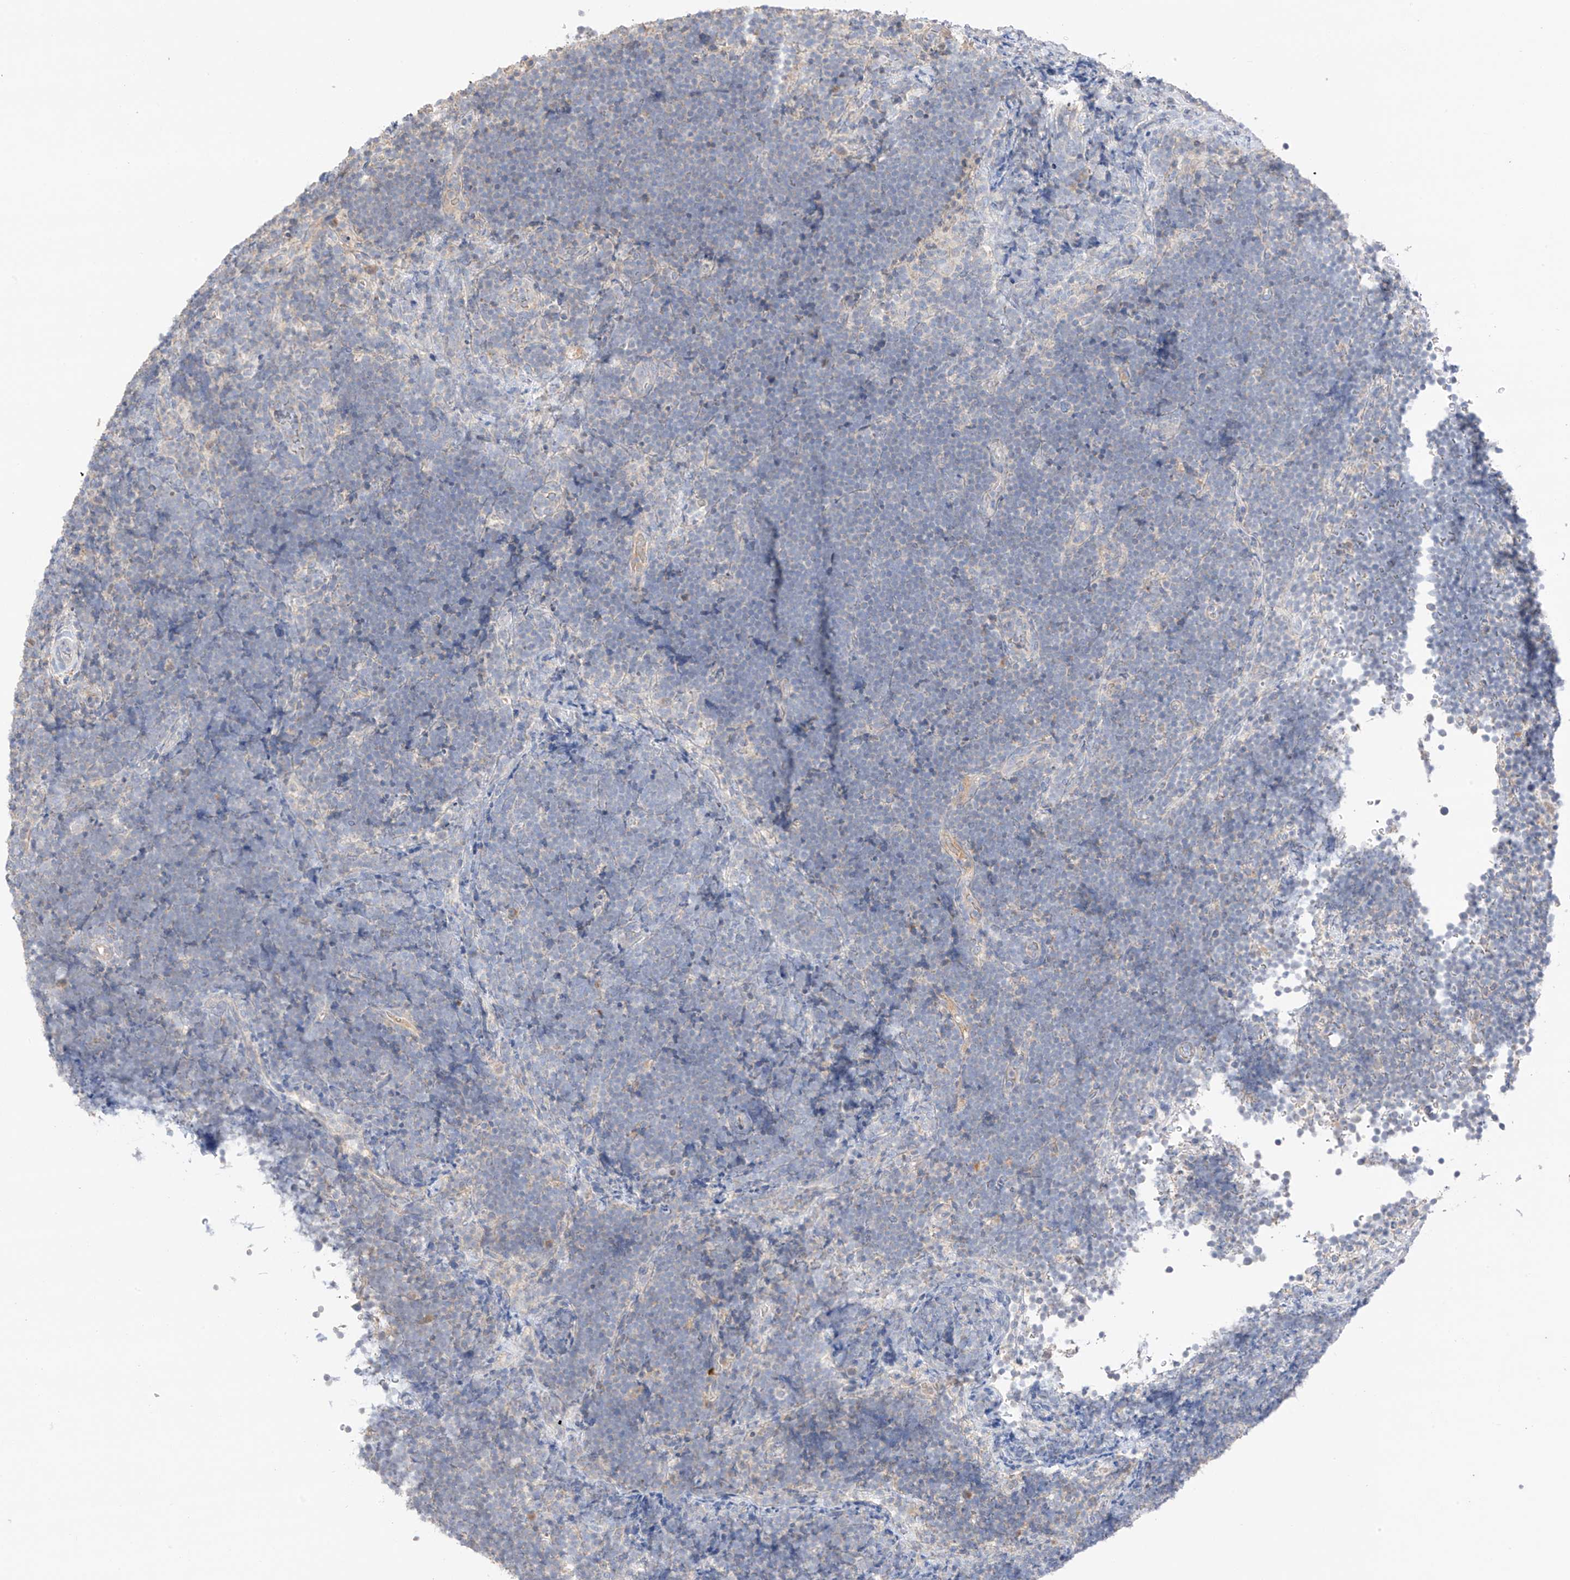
{"staining": {"intensity": "negative", "quantity": "none", "location": "none"}, "tissue": "lymphoma", "cell_type": "Tumor cells", "image_type": "cancer", "snomed": [{"axis": "morphology", "description": "Malignant lymphoma, non-Hodgkin's type, High grade"}, {"axis": "topography", "description": "Lymph node"}], "caption": "Immunohistochemistry of malignant lymphoma, non-Hodgkin's type (high-grade) shows no positivity in tumor cells.", "gene": "CAPN13", "patient": {"sex": "male", "age": 13}}